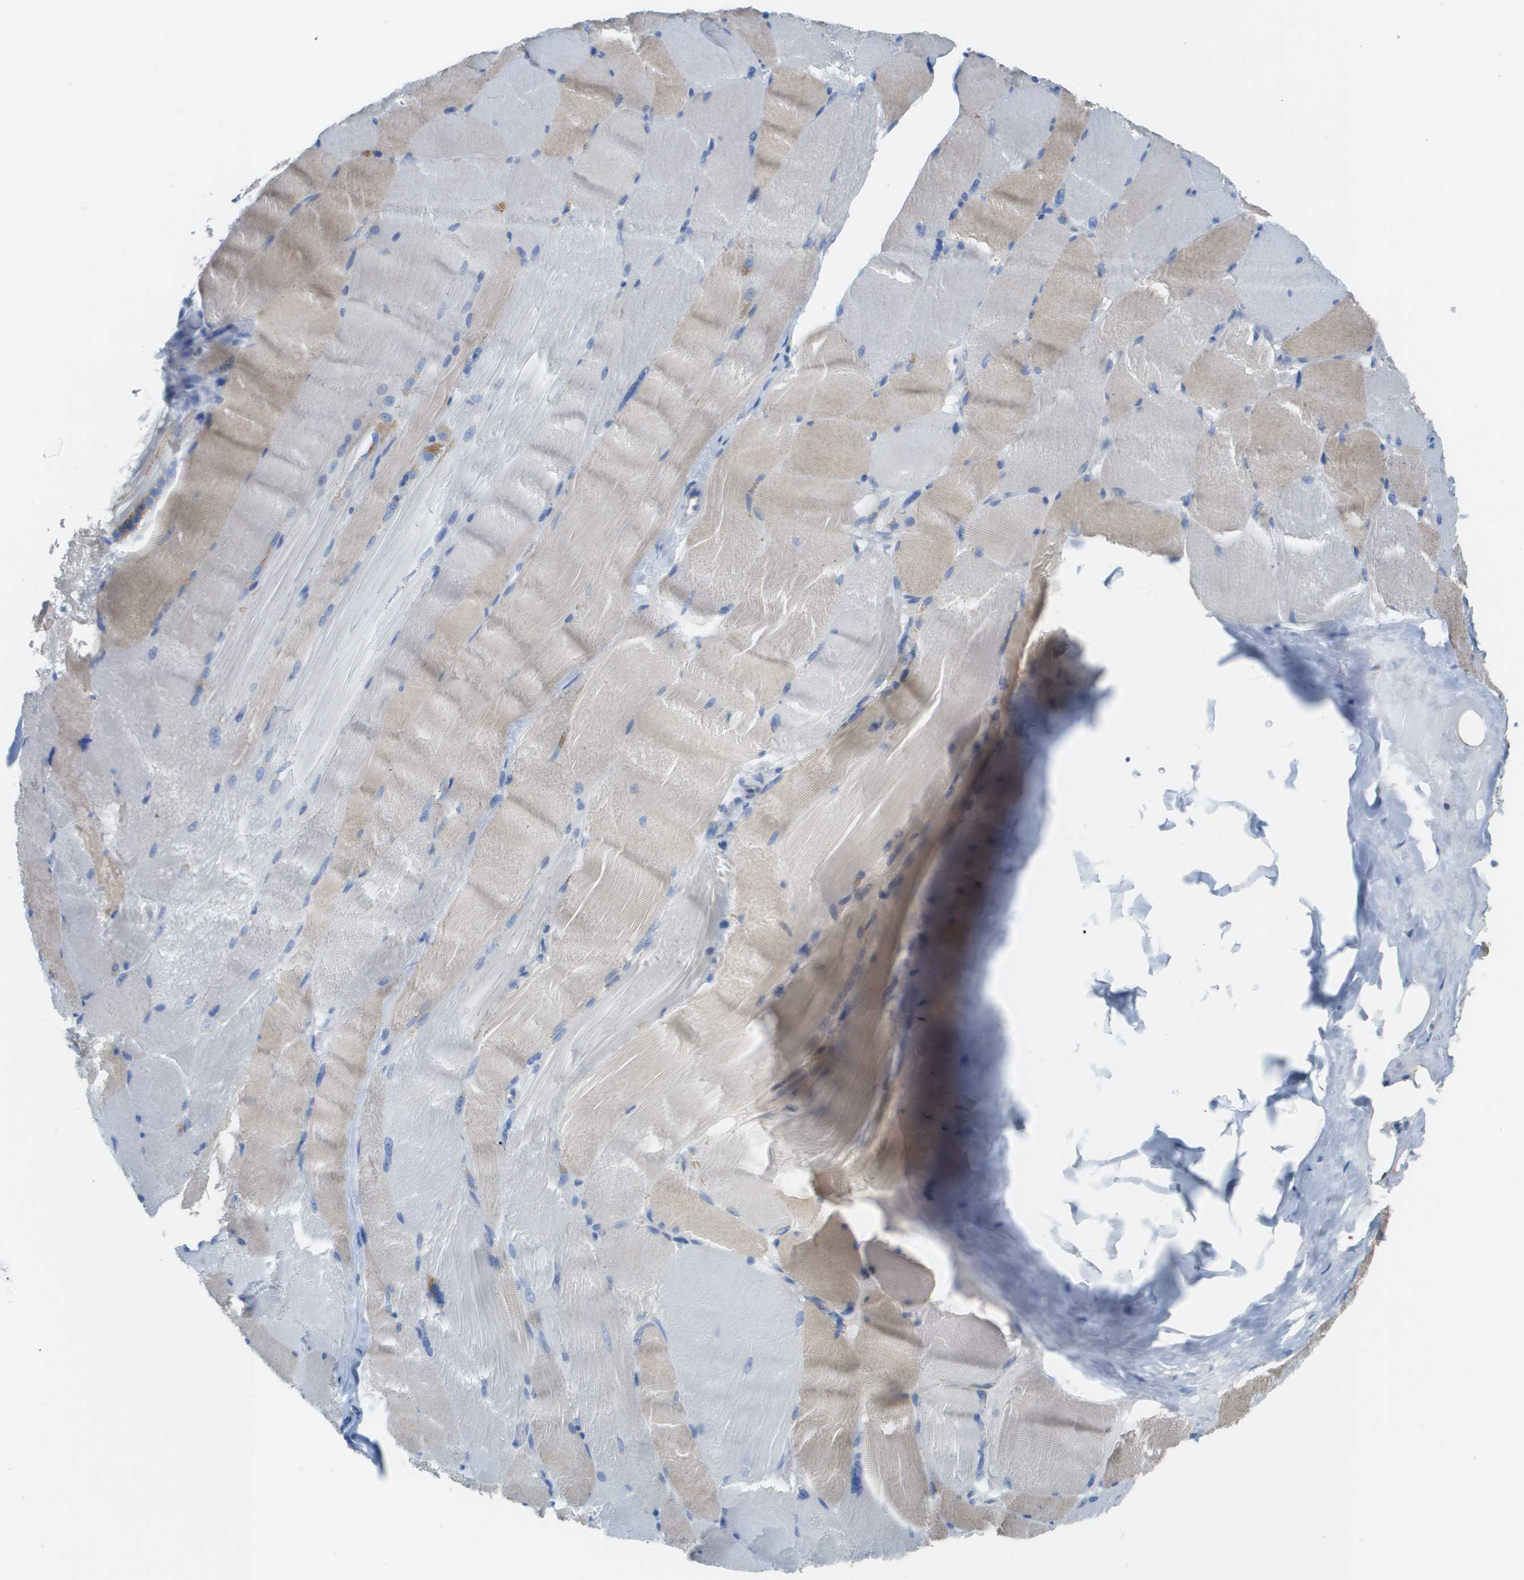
{"staining": {"intensity": "weak", "quantity": "<25%", "location": "cytoplasmic/membranous"}, "tissue": "skeletal muscle", "cell_type": "Myocytes", "image_type": "normal", "snomed": [{"axis": "morphology", "description": "Normal tissue, NOS"}, {"axis": "topography", "description": "Skin"}, {"axis": "topography", "description": "Skeletal muscle"}], "caption": "DAB immunohistochemical staining of benign human skeletal muscle exhibits no significant staining in myocytes.", "gene": "CD46", "patient": {"sex": "male", "age": 83}}